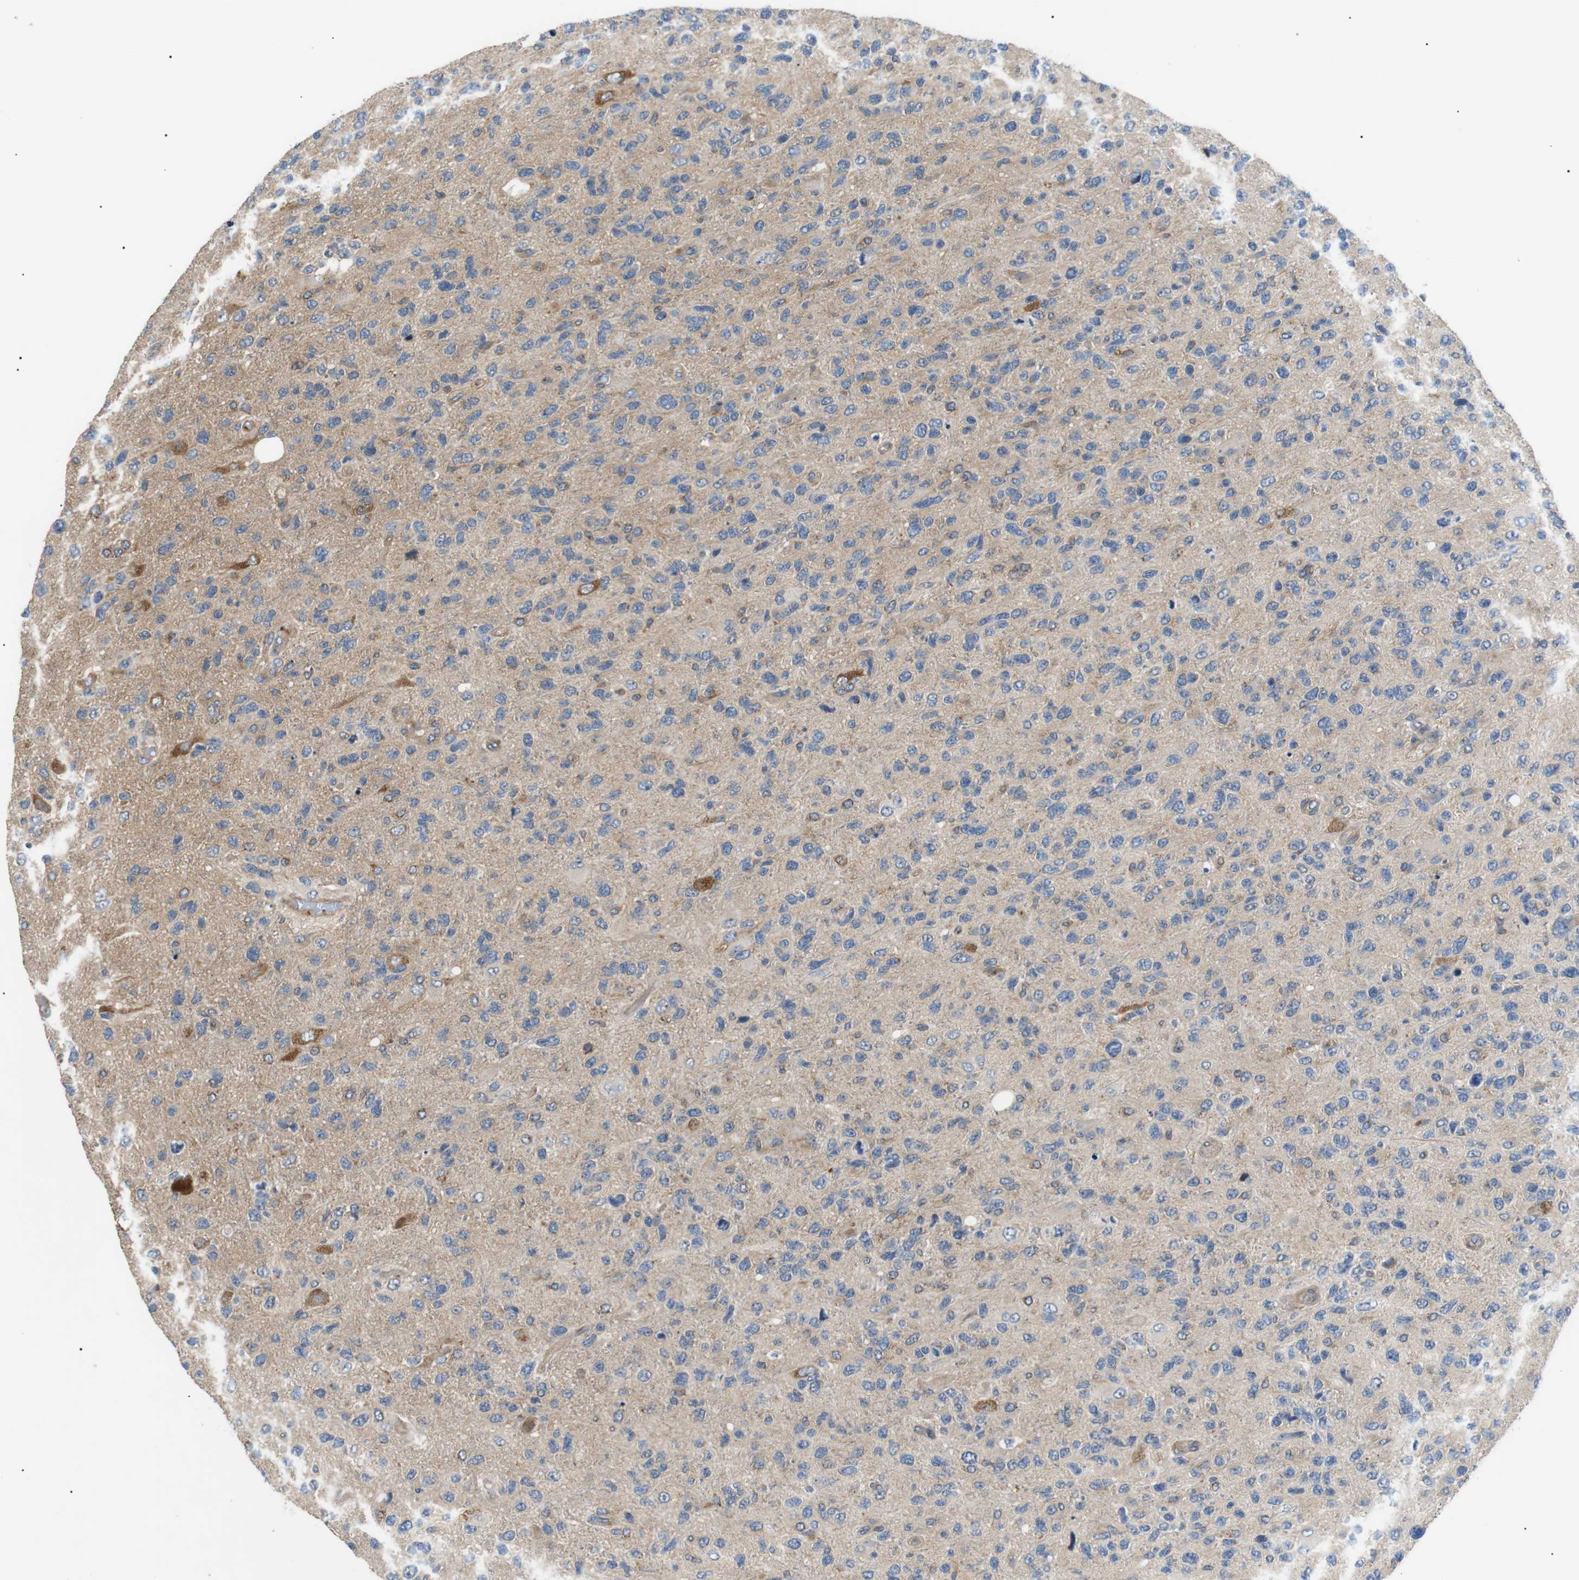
{"staining": {"intensity": "weak", "quantity": "<25%", "location": "cytoplasmic/membranous"}, "tissue": "glioma", "cell_type": "Tumor cells", "image_type": "cancer", "snomed": [{"axis": "morphology", "description": "Glioma, malignant, High grade"}, {"axis": "topography", "description": "Brain"}], "caption": "Micrograph shows no significant protein expression in tumor cells of malignant glioma (high-grade).", "gene": "DIPK1A", "patient": {"sex": "female", "age": 58}}